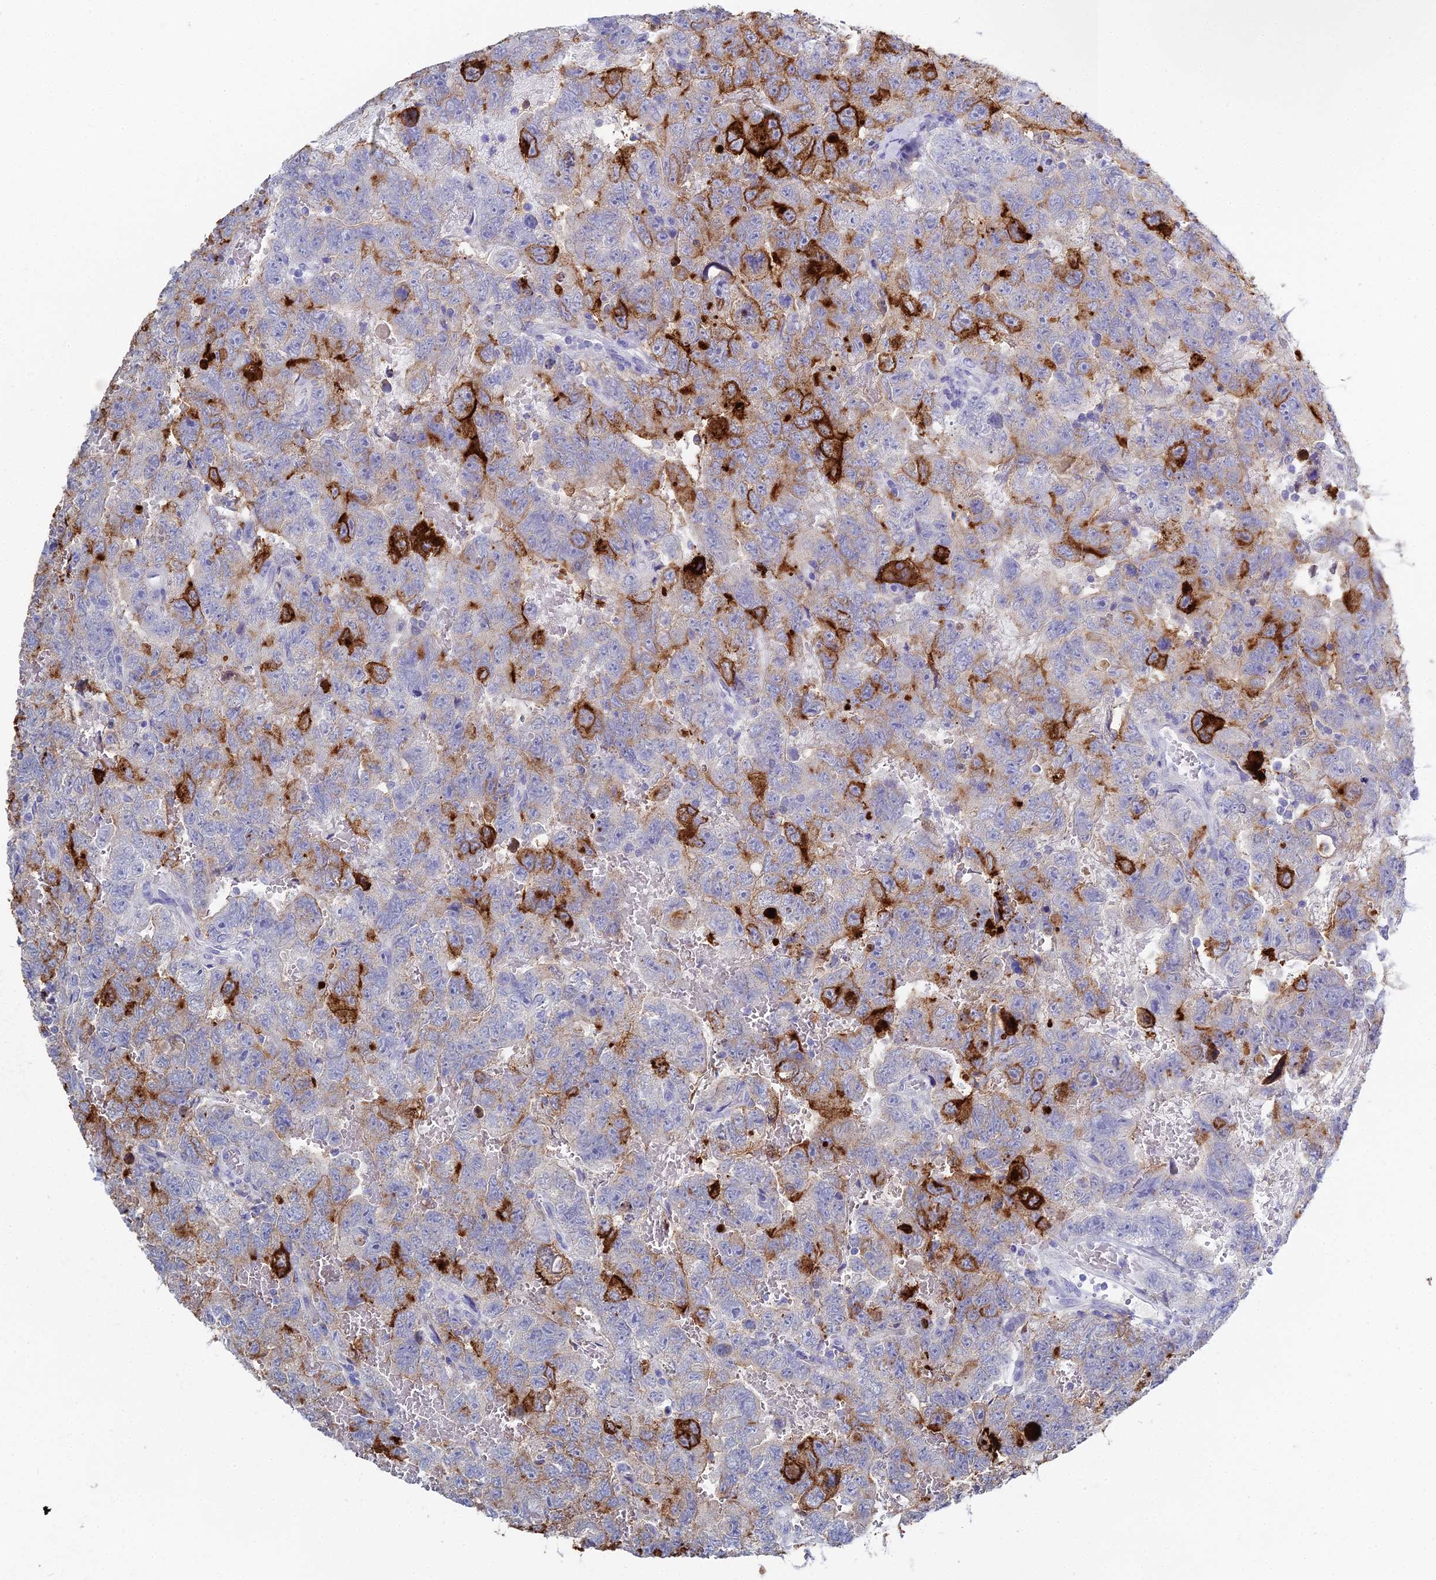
{"staining": {"intensity": "strong", "quantity": "<25%", "location": "cytoplasmic/membranous"}, "tissue": "testis cancer", "cell_type": "Tumor cells", "image_type": "cancer", "snomed": [{"axis": "morphology", "description": "Carcinoma, Embryonal, NOS"}, {"axis": "topography", "description": "Testis"}], "caption": "Protein expression analysis of testis embryonal carcinoma exhibits strong cytoplasmic/membranous positivity in approximately <25% of tumor cells. Using DAB (brown) and hematoxylin (blue) stains, captured at high magnification using brightfield microscopy.", "gene": "ALPP", "patient": {"sex": "male", "age": 45}}